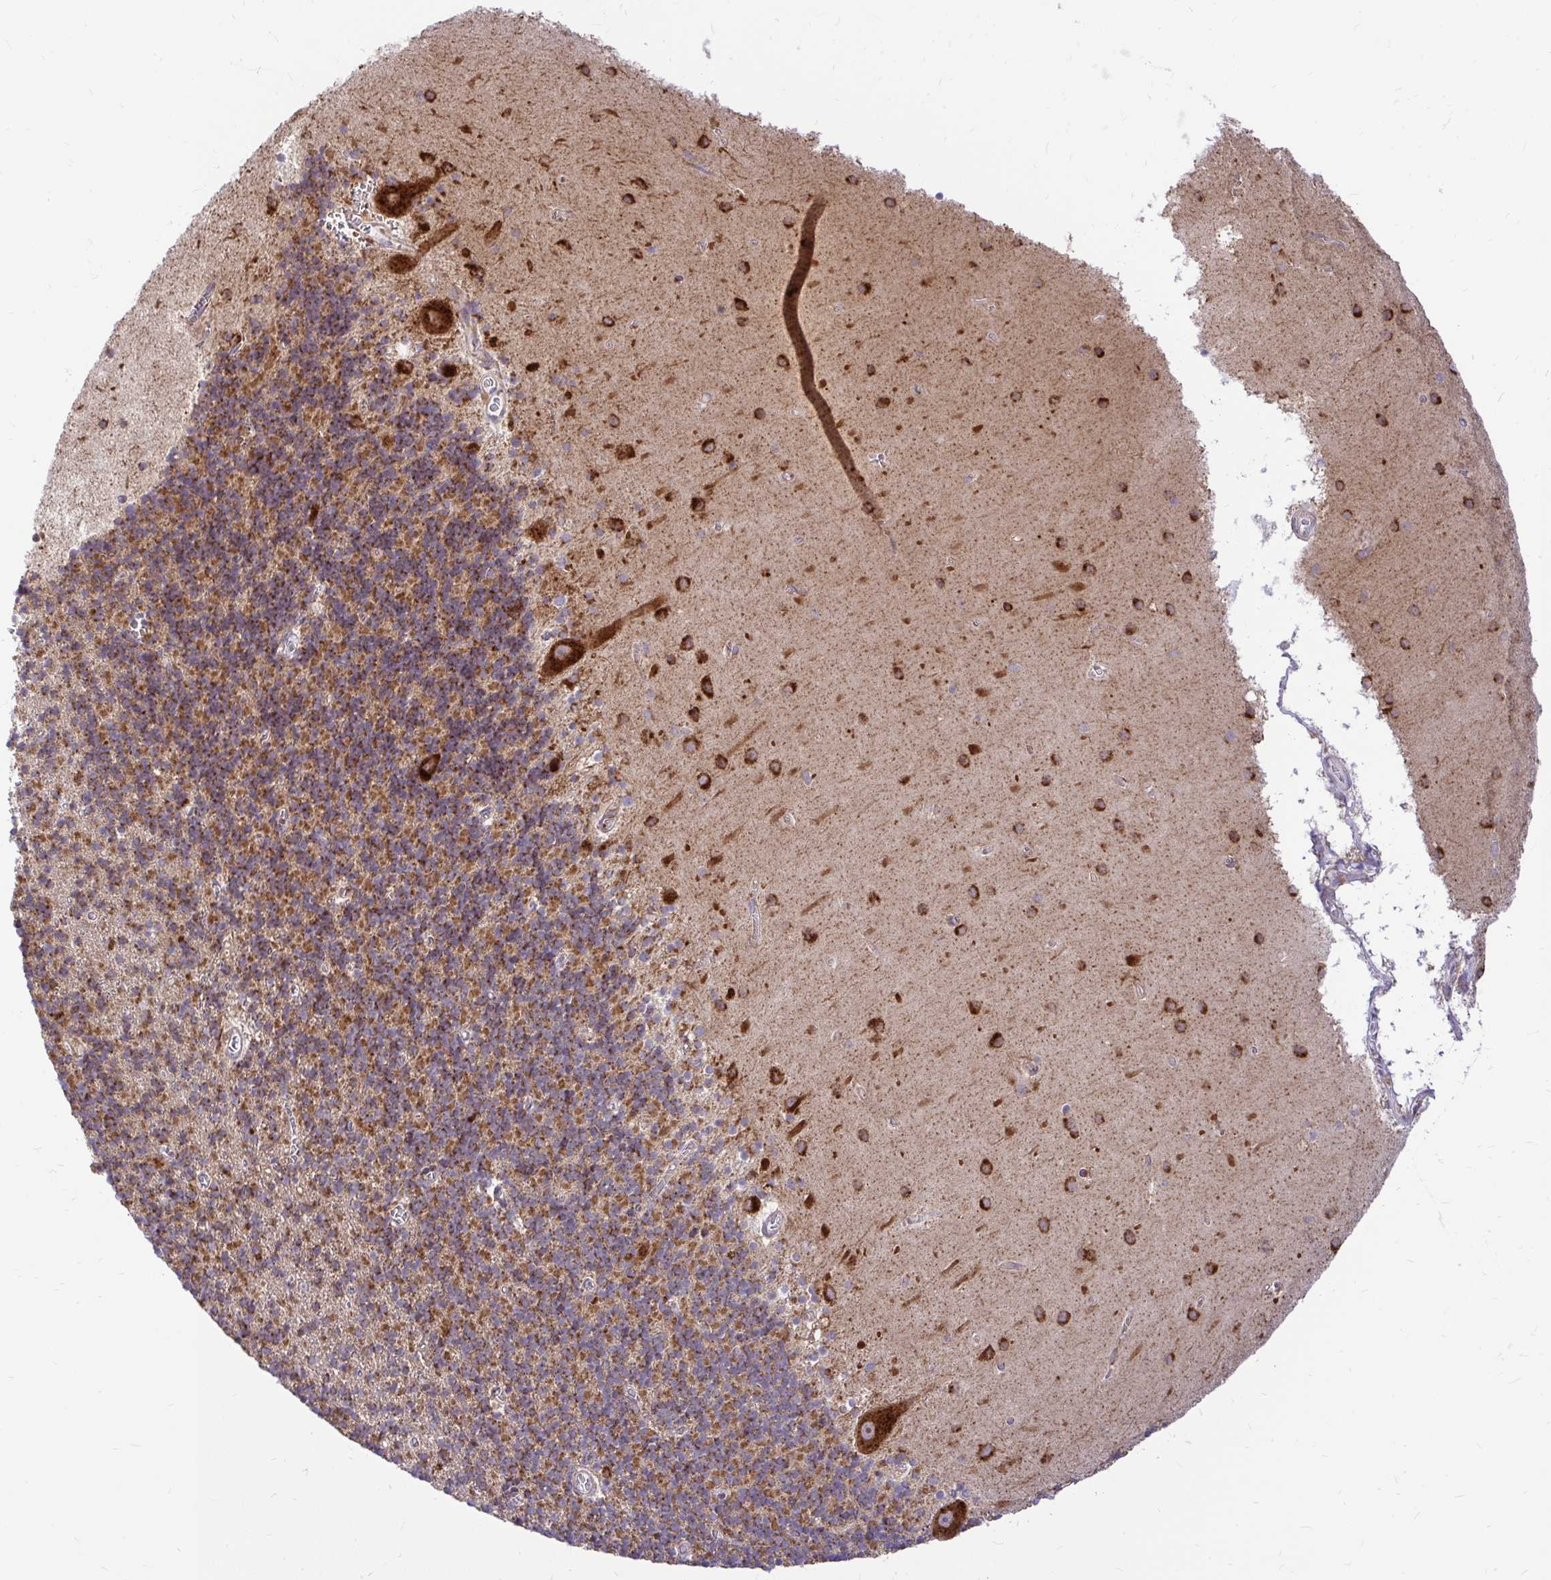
{"staining": {"intensity": "moderate", "quantity": ">75%", "location": "cytoplasmic/membranous"}, "tissue": "cerebellum", "cell_type": "Cells in granular layer", "image_type": "normal", "snomed": [{"axis": "morphology", "description": "Normal tissue, NOS"}, {"axis": "topography", "description": "Cerebellum"}], "caption": "Immunohistochemical staining of normal human cerebellum demonstrates >75% levels of moderate cytoplasmic/membranous protein staining in about >75% of cells in granular layer. Nuclei are stained in blue.", "gene": "VTI1B", "patient": {"sex": "male", "age": 70}}